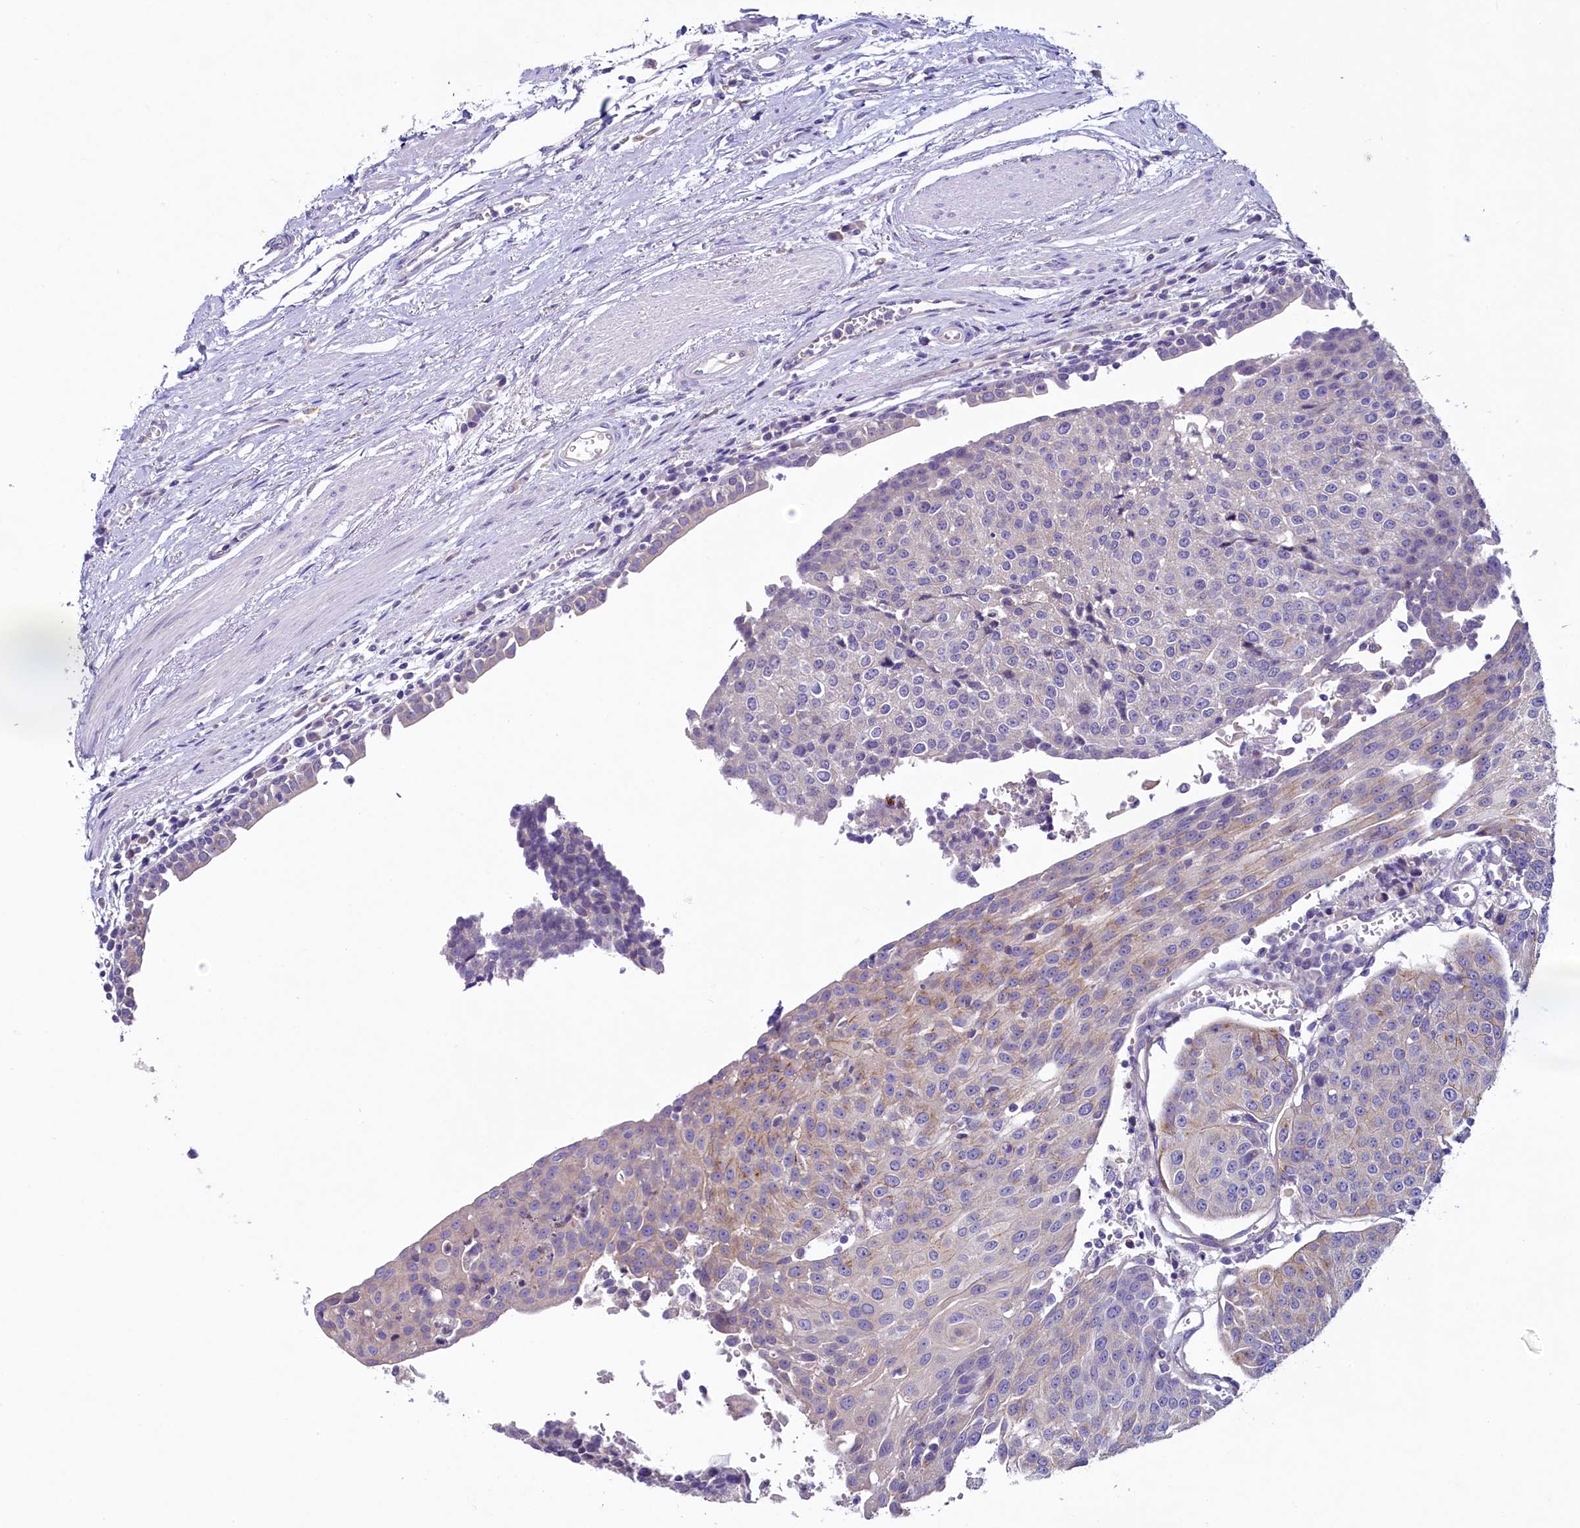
{"staining": {"intensity": "weak", "quantity": "<25%", "location": "cytoplasmic/membranous"}, "tissue": "urothelial cancer", "cell_type": "Tumor cells", "image_type": "cancer", "snomed": [{"axis": "morphology", "description": "Urothelial carcinoma, High grade"}, {"axis": "topography", "description": "Urinary bladder"}], "caption": "Tumor cells are negative for protein expression in human urothelial cancer. (Stains: DAB (3,3'-diaminobenzidine) immunohistochemistry with hematoxylin counter stain, Microscopy: brightfield microscopy at high magnification).", "gene": "KRBOX5", "patient": {"sex": "female", "age": 85}}